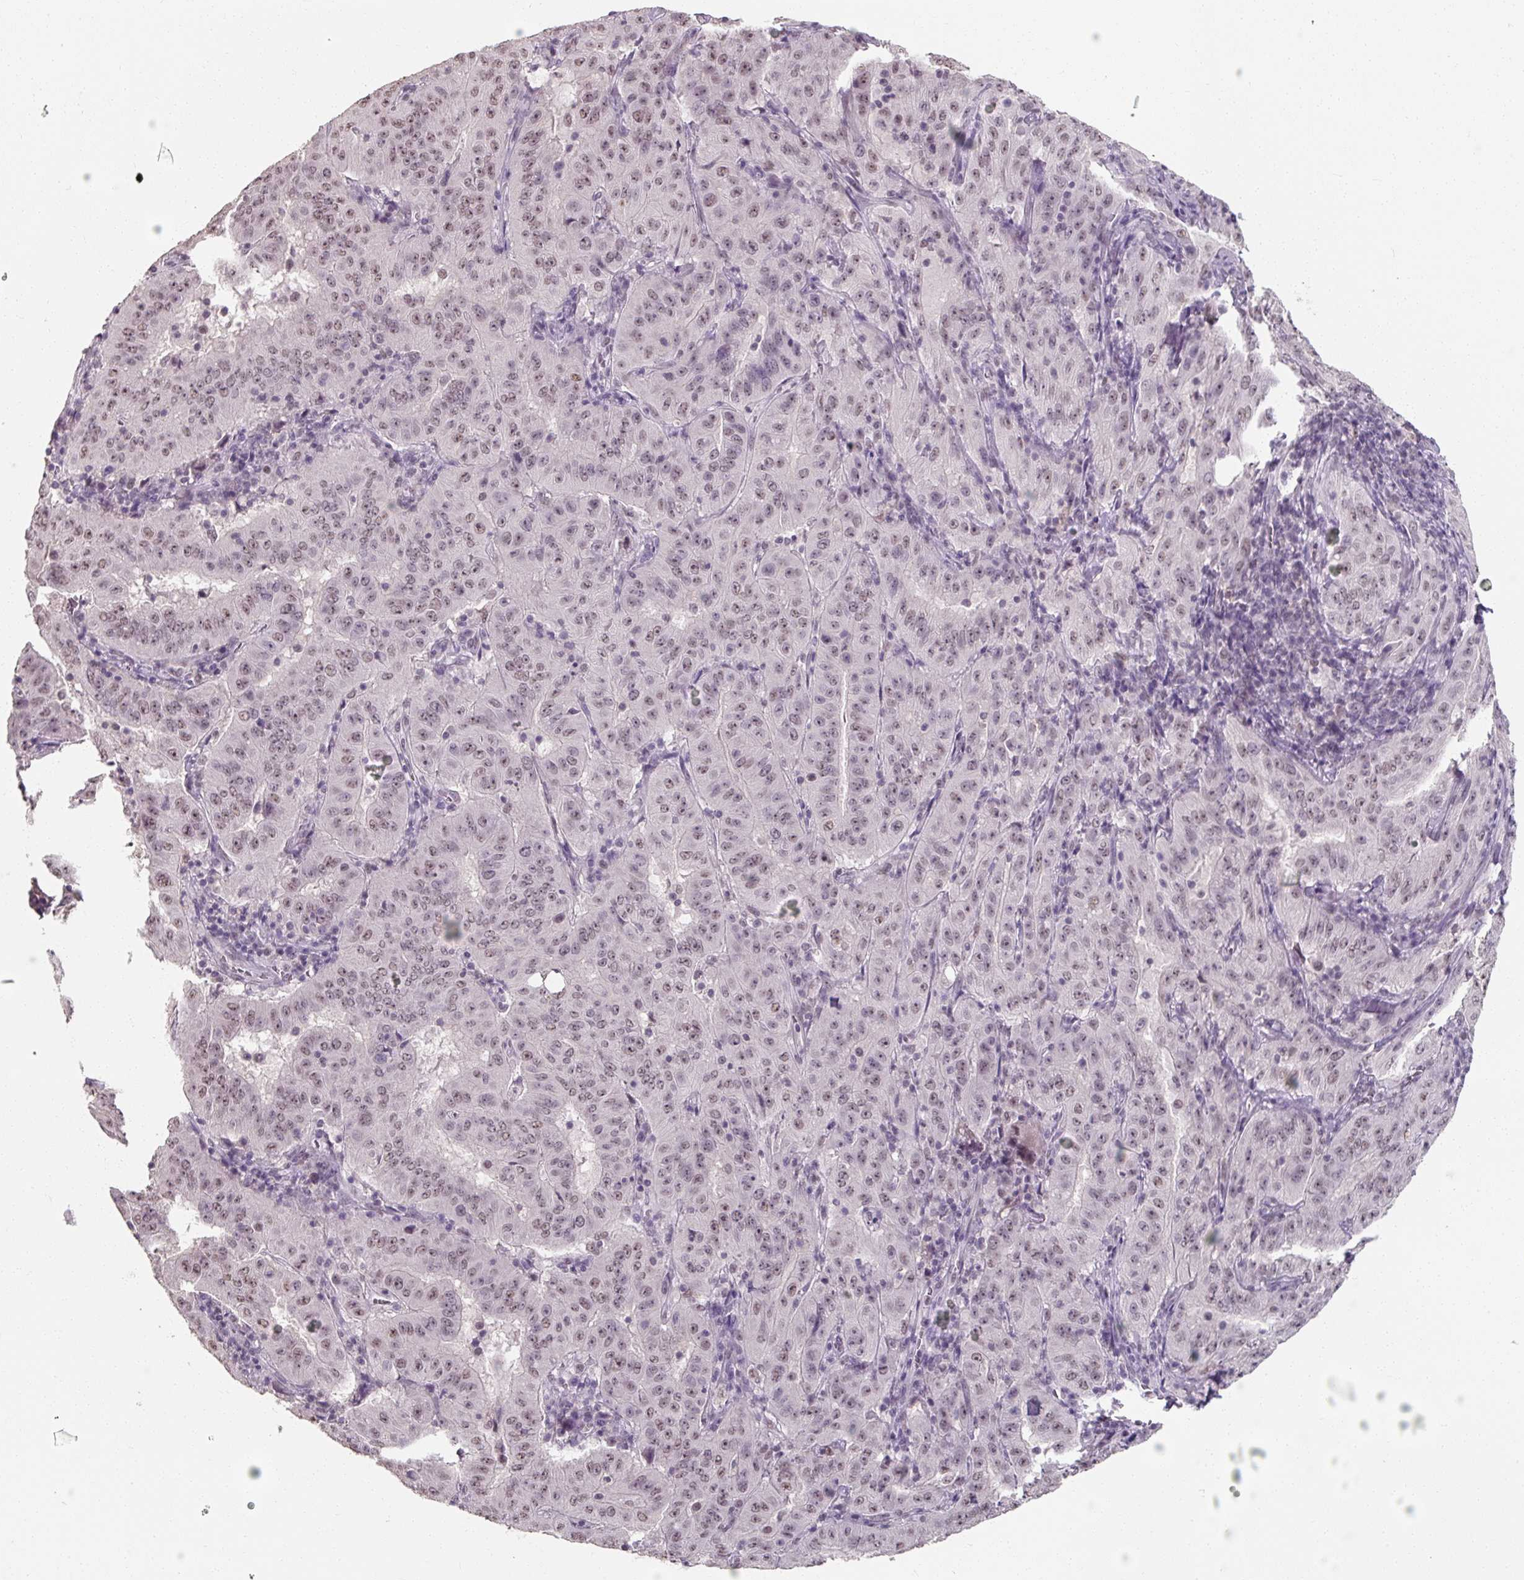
{"staining": {"intensity": "weak", "quantity": "<25%", "location": "nuclear"}, "tissue": "pancreatic cancer", "cell_type": "Tumor cells", "image_type": "cancer", "snomed": [{"axis": "morphology", "description": "Adenocarcinoma, NOS"}, {"axis": "topography", "description": "Pancreas"}], "caption": "A photomicrograph of human pancreatic adenocarcinoma is negative for staining in tumor cells.", "gene": "ZFTRAF1", "patient": {"sex": "male", "age": 63}}